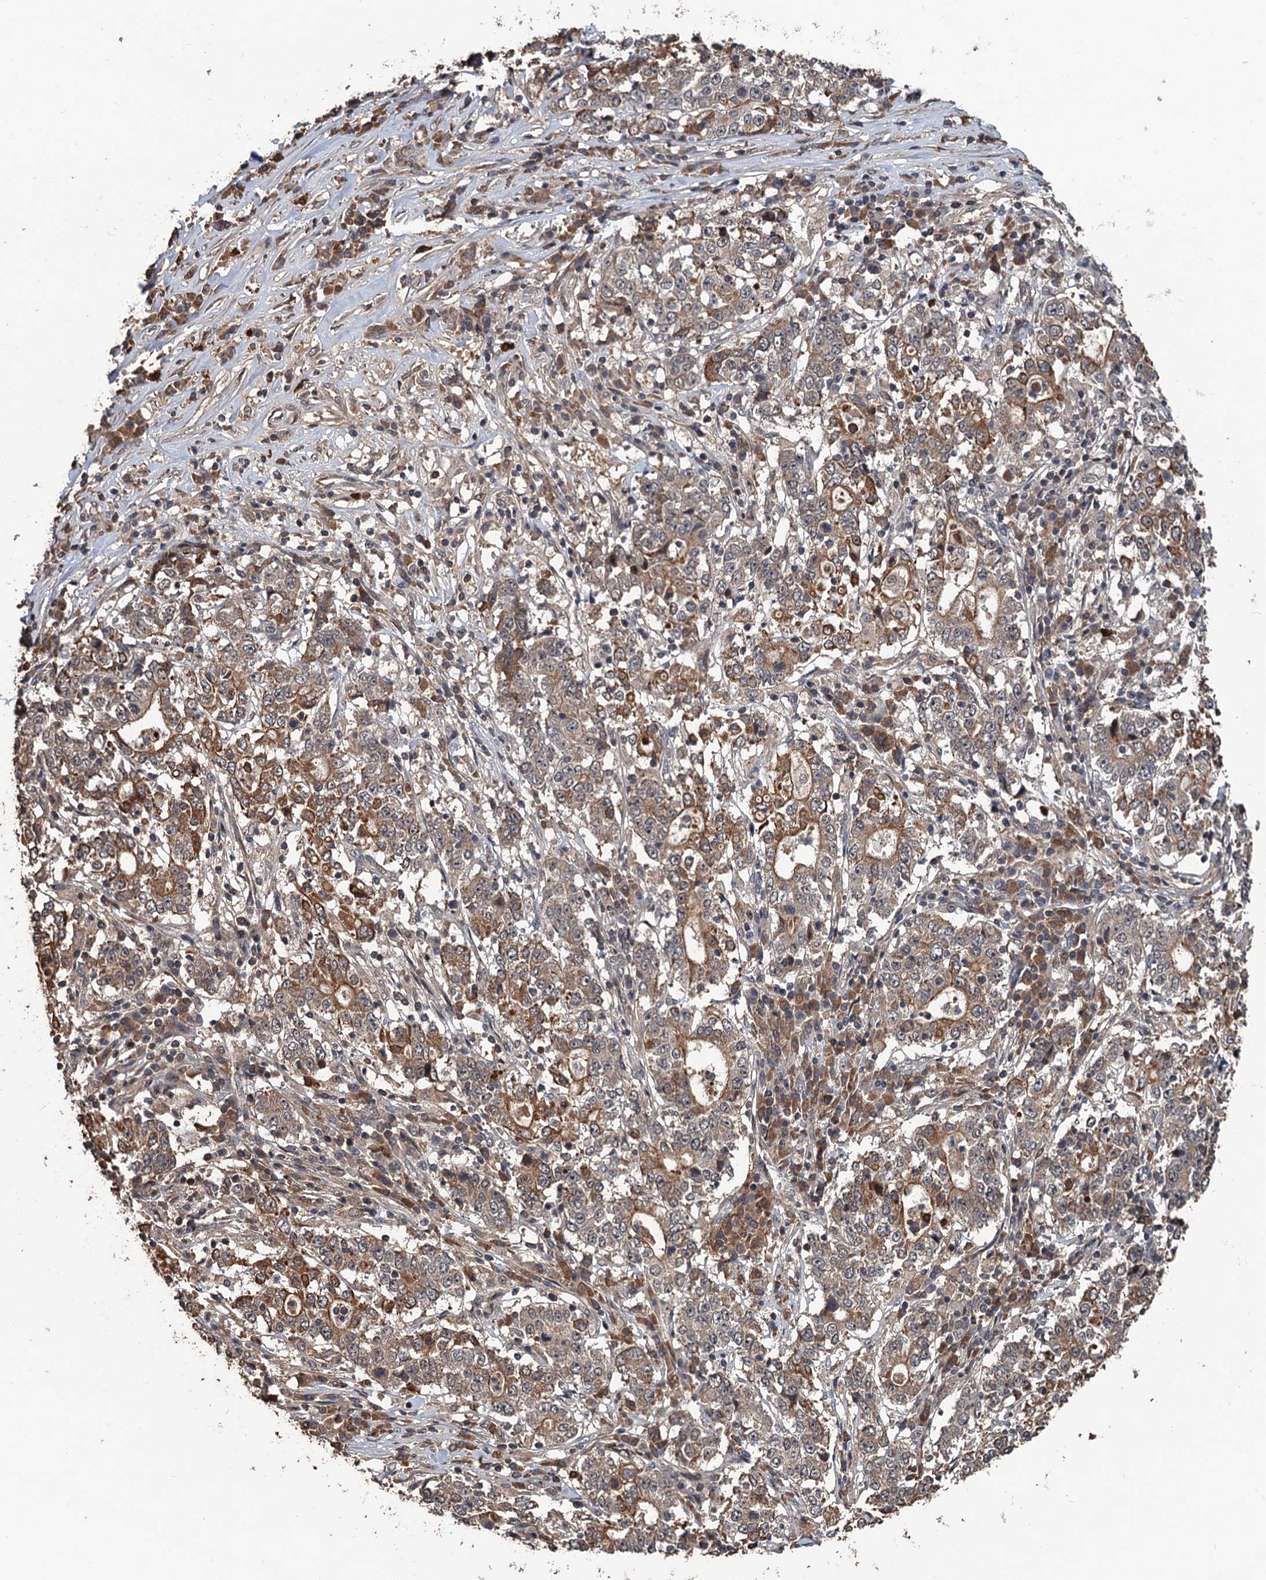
{"staining": {"intensity": "moderate", "quantity": "25%-75%", "location": "cytoplasmic/membranous"}, "tissue": "stomach cancer", "cell_type": "Tumor cells", "image_type": "cancer", "snomed": [{"axis": "morphology", "description": "Adenocarcinoma, NOS"}, {"axis": "topography", "description": "Stomach"}], "caption": "IHC of stomach adenocarcinoma shows medium levels of moderate cytoplasmic/membranous expression in about 25%-75% of tumor cells. The staining is performed using DAB (3,3'-diaminobenzidine) brown chromogen to label protein expression. The nuclei are counter-stained blue using hematoxylin.", "gene": "ZNF438", "patient": {"sex": "male", "age": 59}}